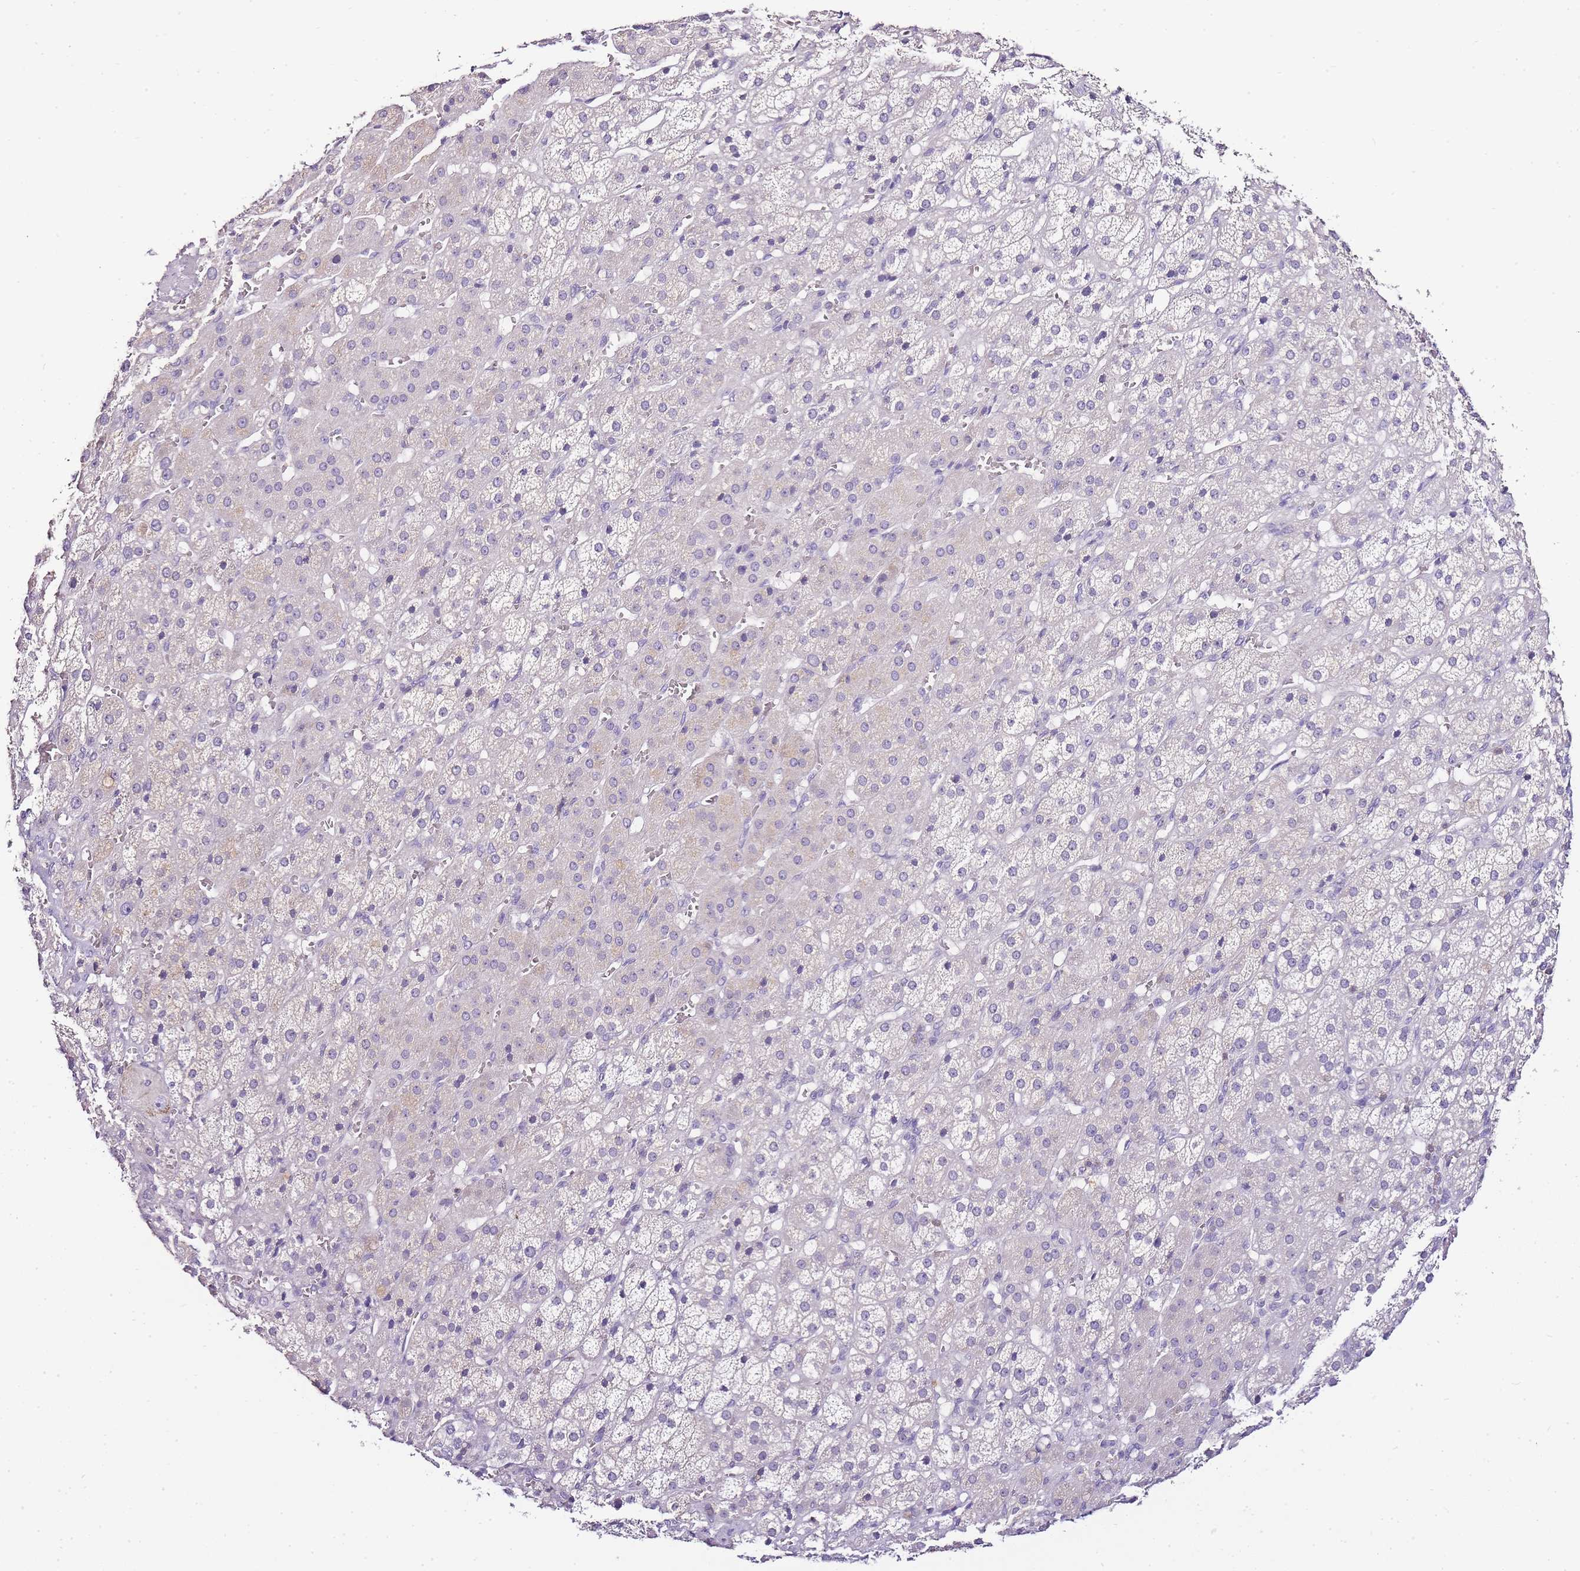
{"staining": {"intensity": "negative", "quantity": "none", "location": "none"}, "tissue": "adrenal gland", "cell_type": "Glandular cells", "image_type": "normal", "snomed": [{"axis": "morphology", "description": "Normal tissue, NOS"}, {"axis": "topography", "description": "Adrenal gland"}], "caption": "Adrenal gland stained for a protein using immunohistochemistry shows no positivity glandular cells.", "gene": "ZBP1", "patient": {"sex": "female", "age": 57}}